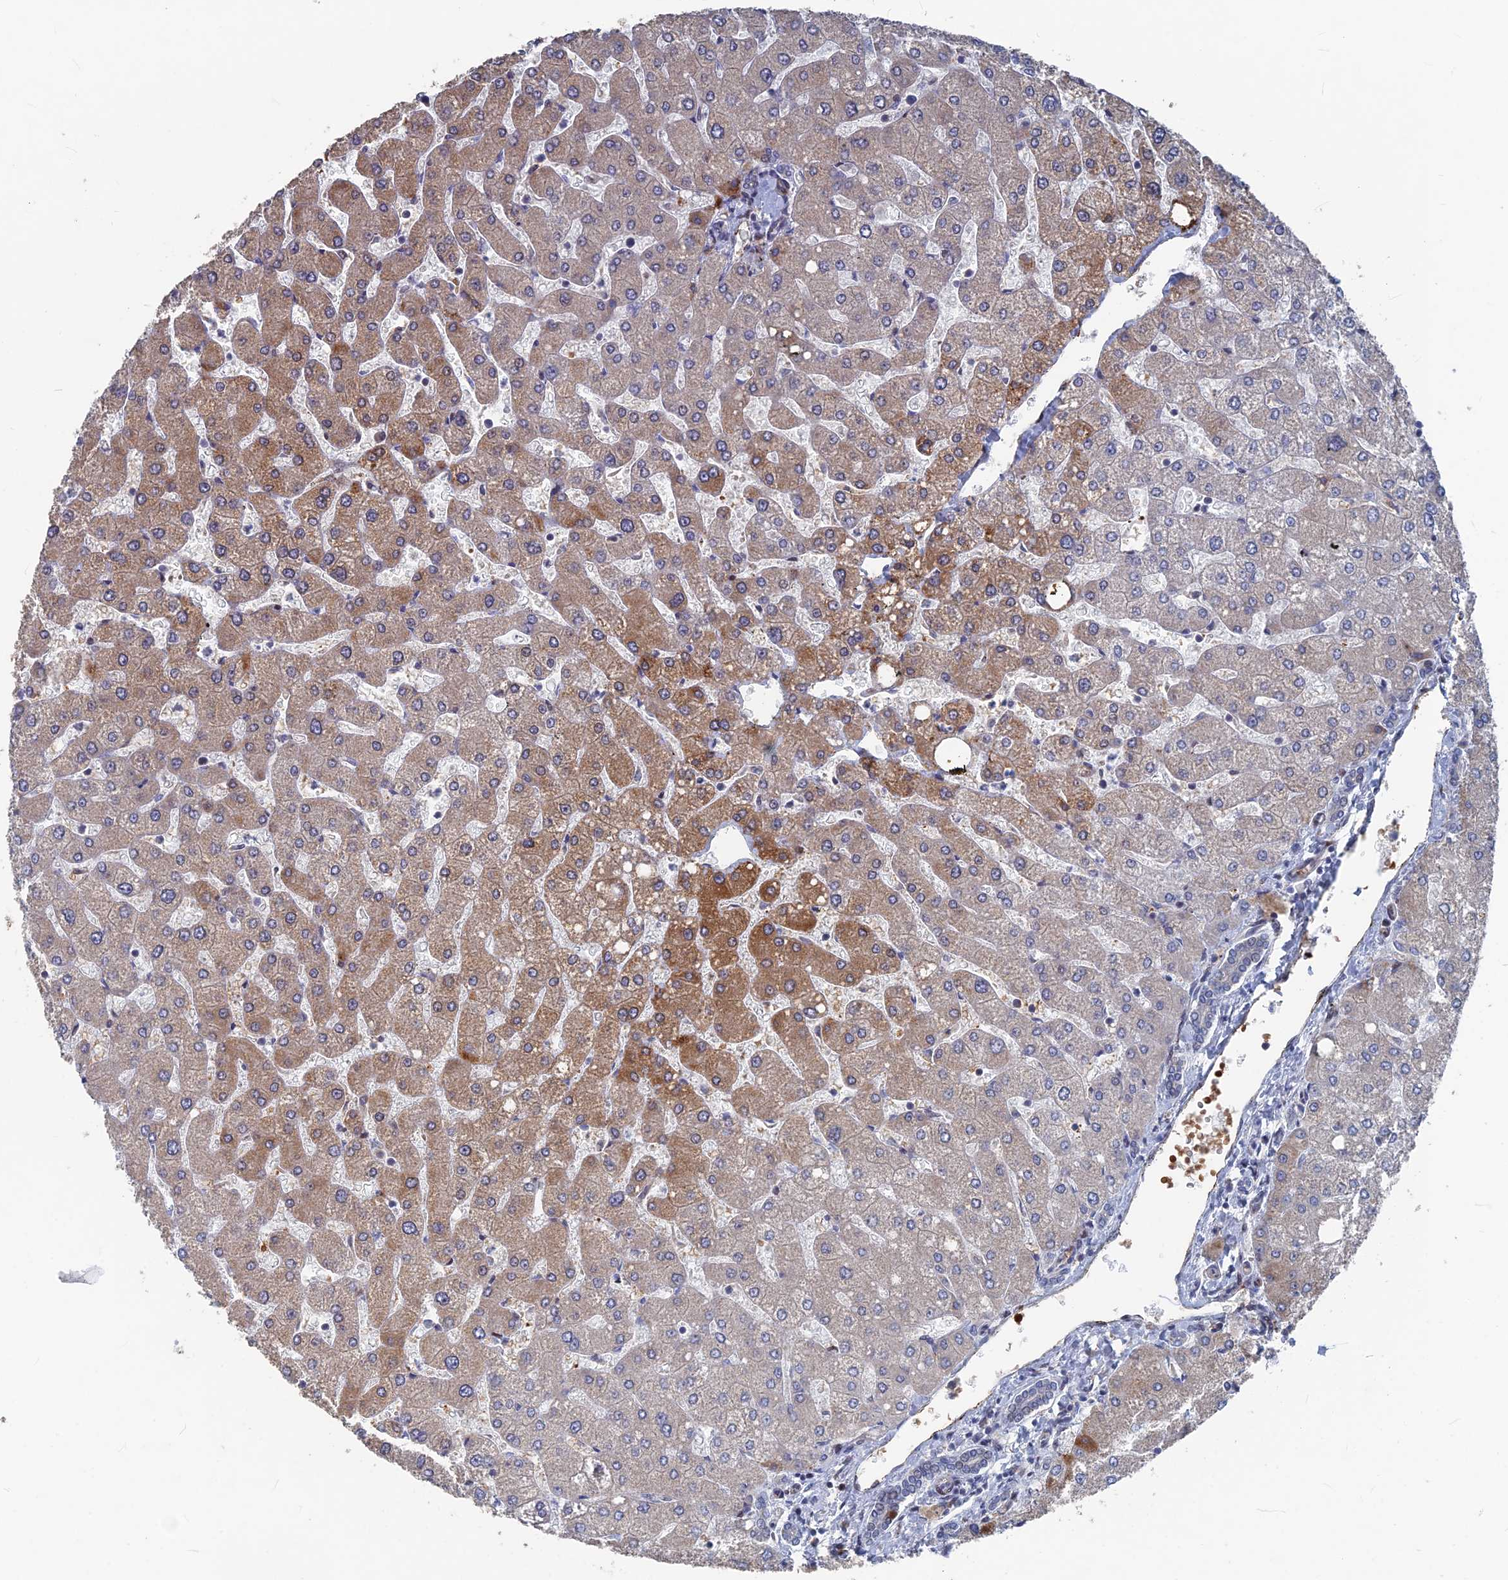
{"staining": {"intensity": "negative", "quantity": "none", "location": "none"}, "tissue": "liver", "cell_type": "Cholangiocytes", "image_type": "normal", "snomed": [{"axis": "morphology", "description": "Normal tissue, NOS"}, {"axis": "topography", "description": "Liver"}], "caption": "Image shows no protein expression in cholangiocytes of unremarkable liver. (DAB immunohistochemistry (IHC) visualized using brightfield microscopy, high magnification).", "gene": "SH3D21", "patient": {"sex": "male", "age": 55}}